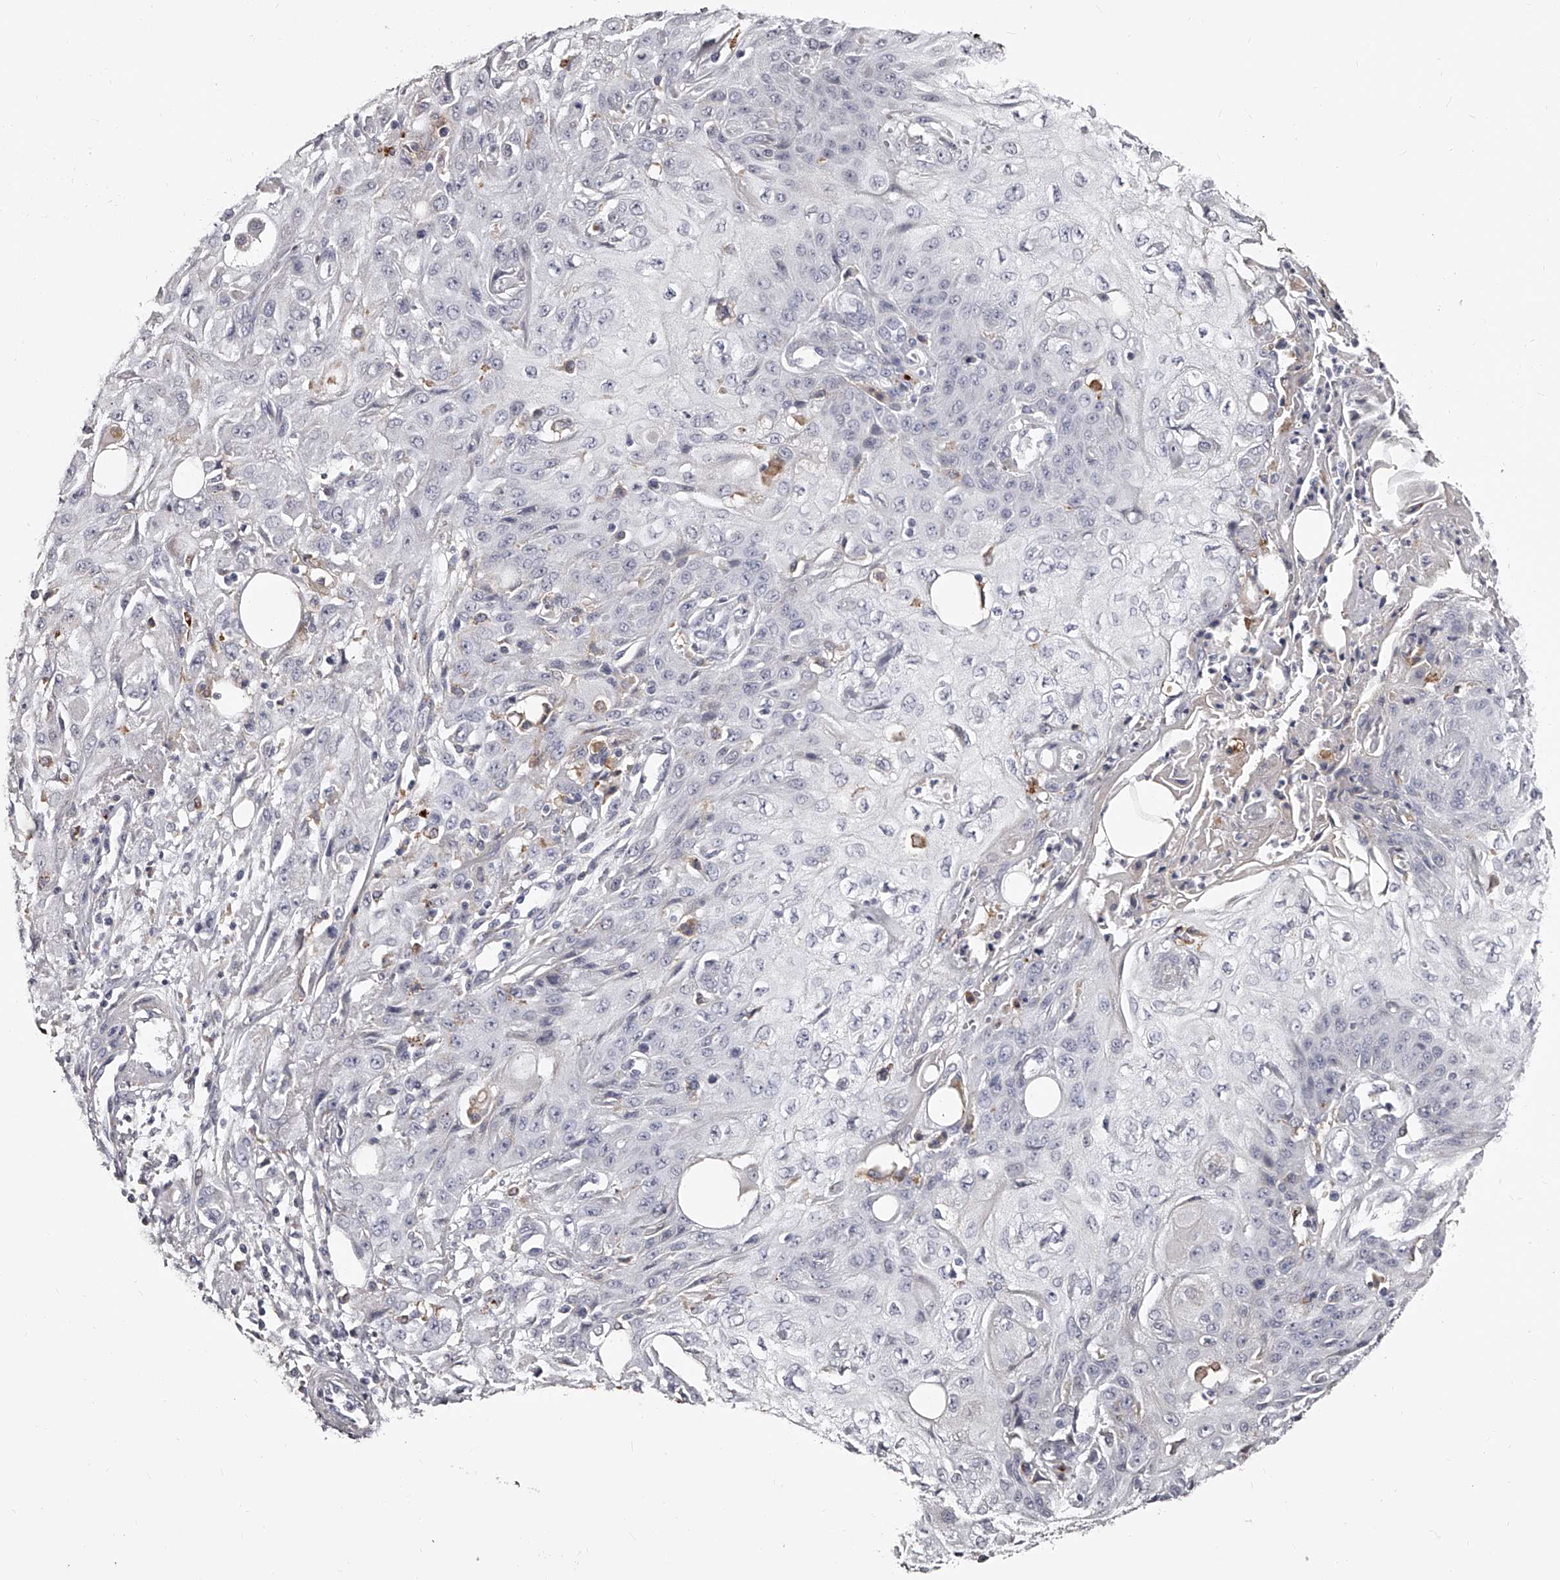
{"staining": {"intensity": "negative", "quantity": "none", "location": "none"}, "tissue": "skin cancer", "cell_type": "Tumor cells", "image_type": "cancer", "snomed": [{"axis": "morphology", "description": "Squamous cell carcinoma, NOS"}, {"axis": "morphology", "description": "Squamous cell carcinoma, metastatic, NOS"}, {"axis": "topography", "description": "Skin"}, {"axis": "topography", "description": "Lymph node"}], "caption": "An IHC histopathology image of skin cancer is shown. There is no staining in tumor cells of skin cancer.", "gene": "PACSIN1", "patient": {"sex": "male", "age": 75}}